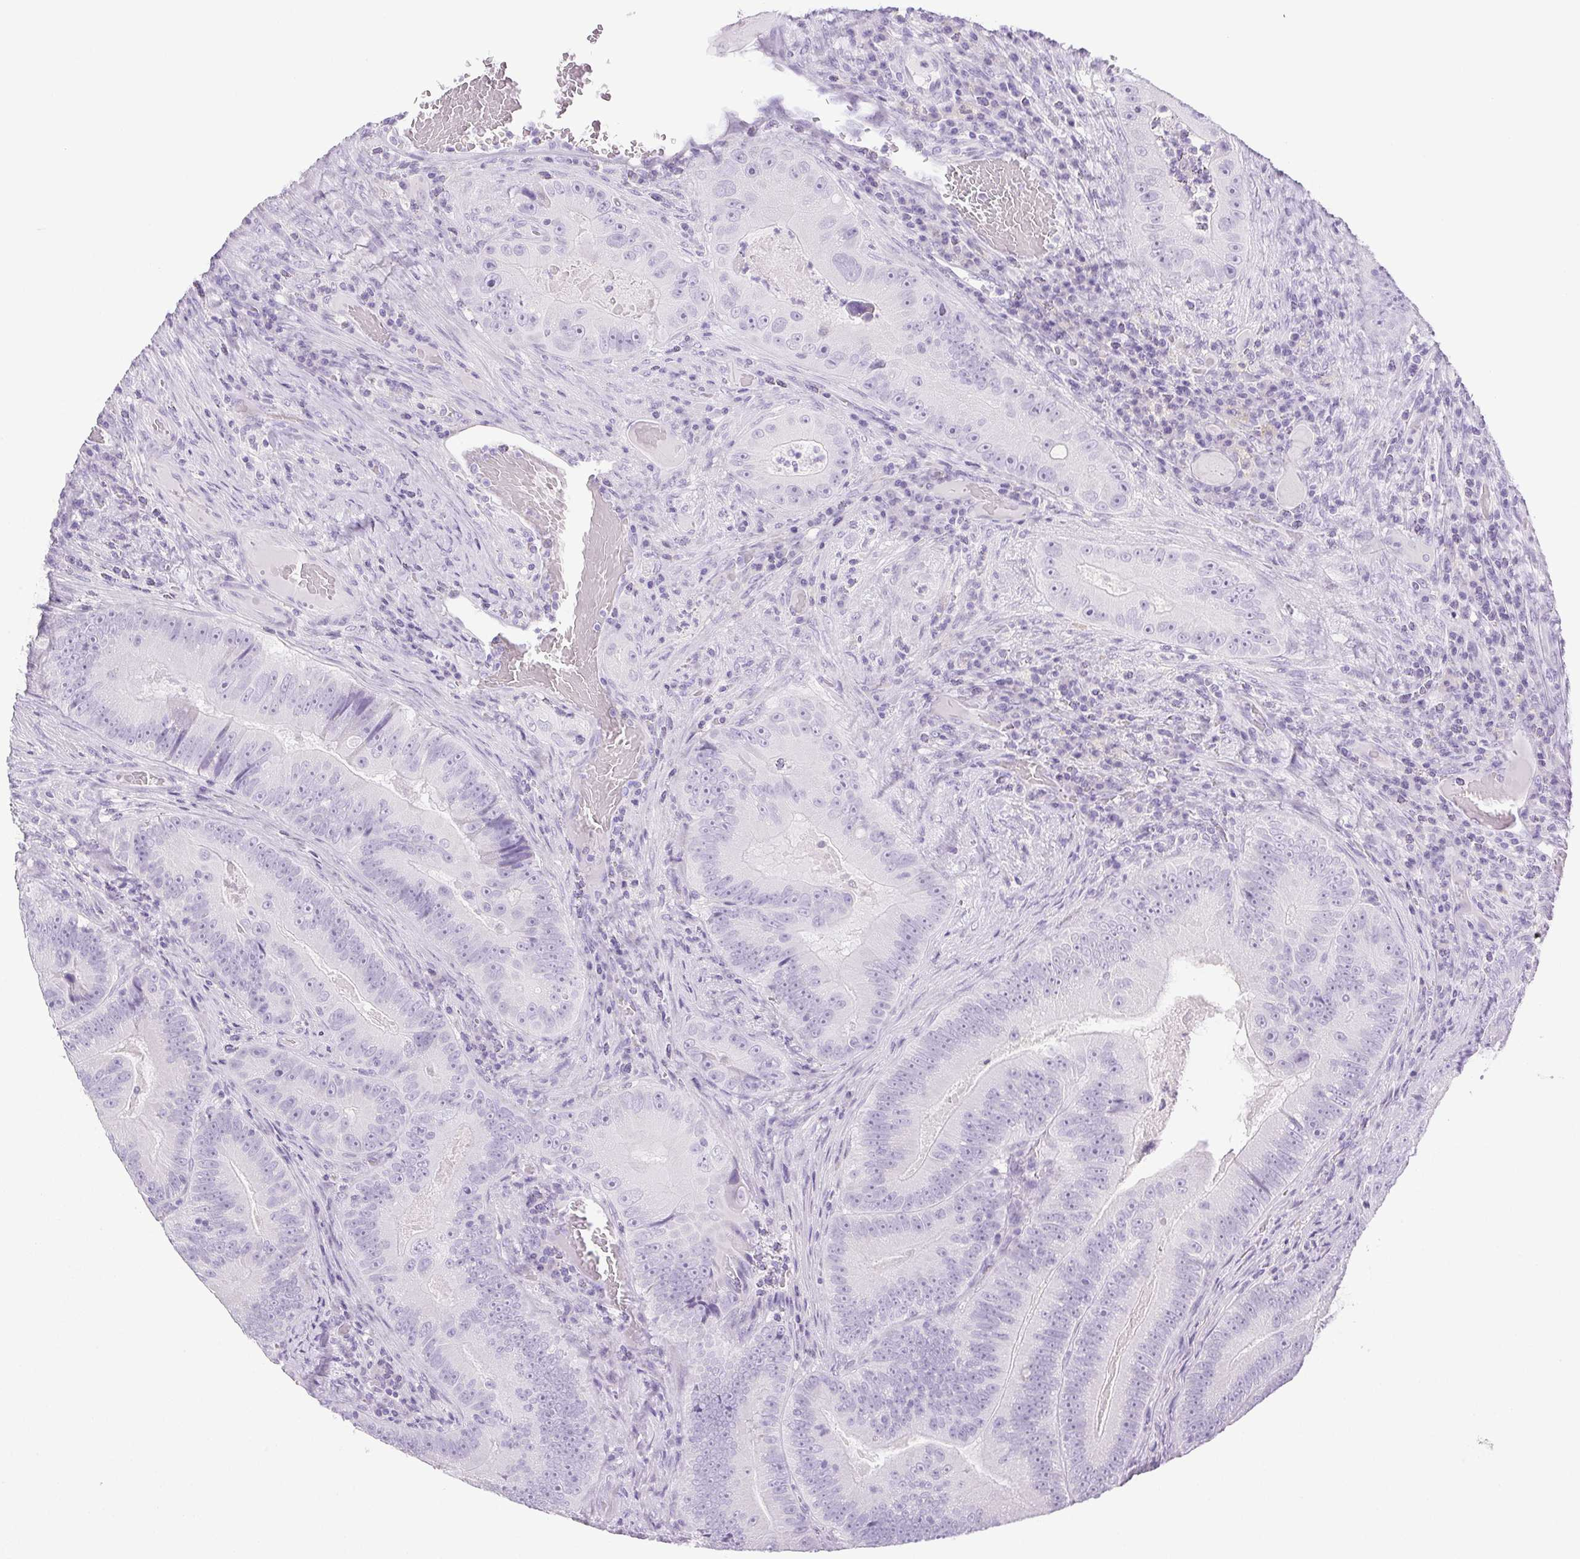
{"staining": {"intensity": "negative", "quantity": "none", "location": "none"}, "tissue": "colorectal cancer", "cell_type": "Tumor cells", "image_type": "cancer", "snomed": [{"axis": "morphology", "description": "Adenocarcinoma, NOS"}, {"axis": "topography", "description": "Colon"}], "caption": "Tumor cells show no significant protein staining in colorectal adenocarcinoma.", "gene": "HLA-G", "patient": {"sex": "female", "age": 86}}